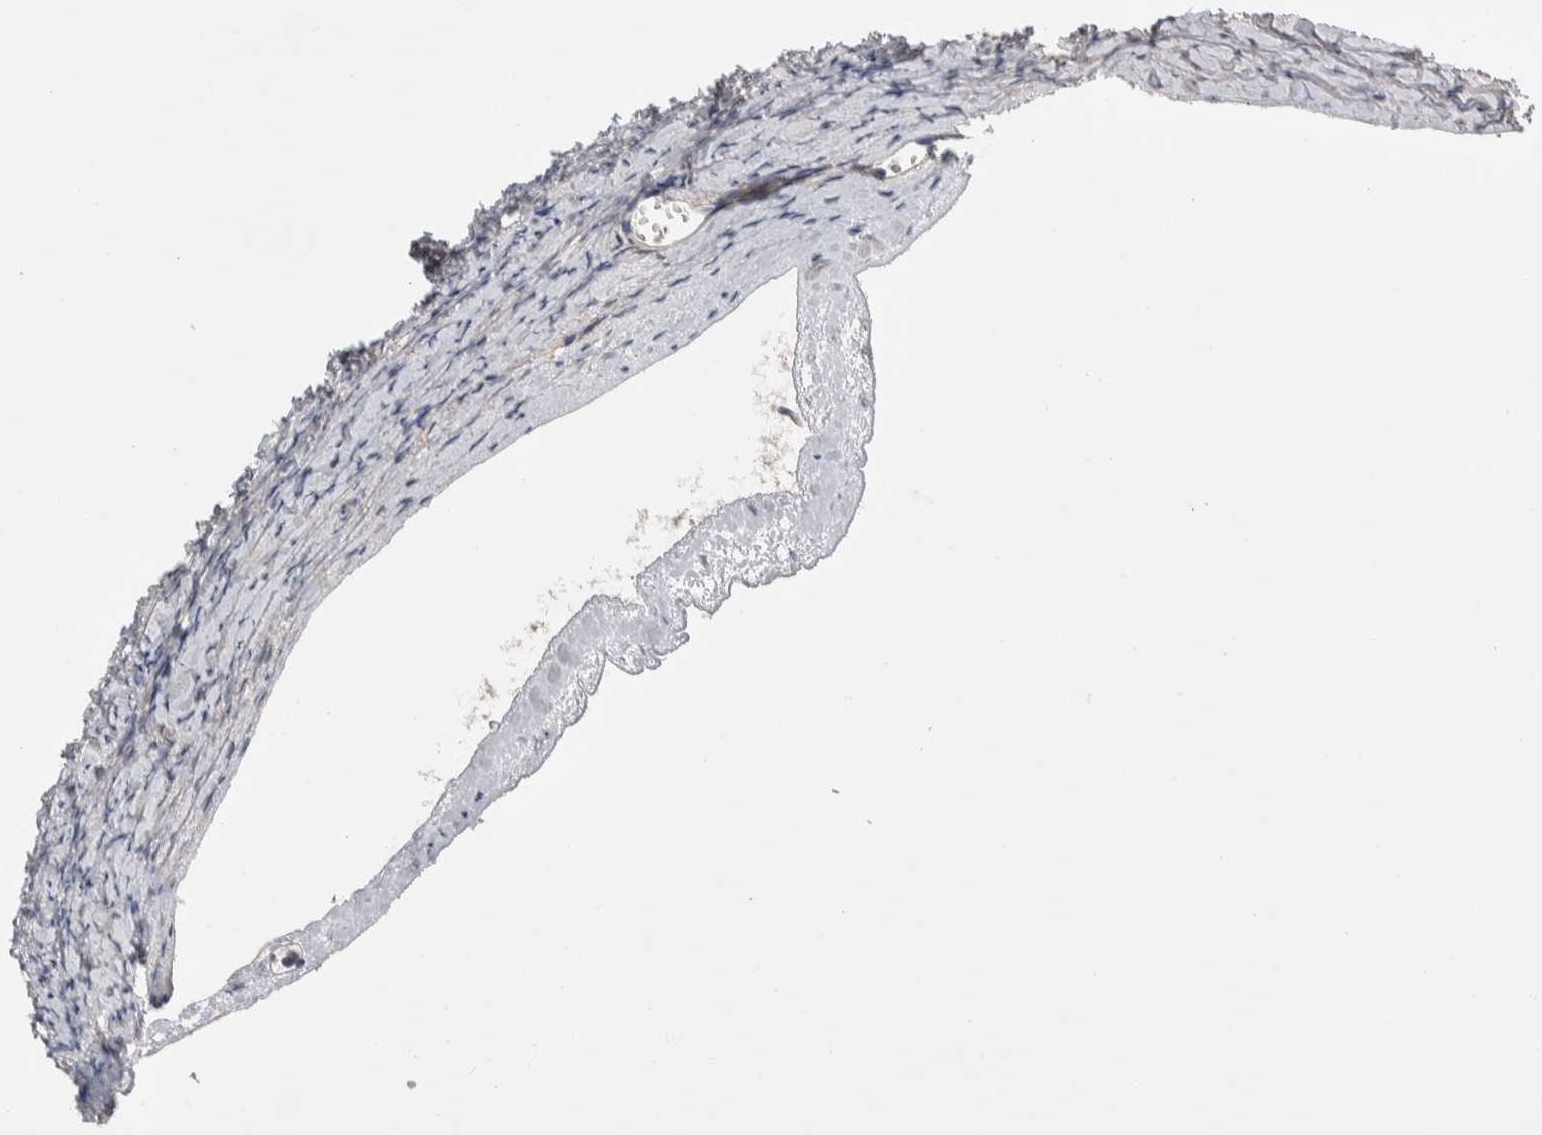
{"staining": {"intensity": "negative", "quantity": "none", "location": "none"}, "tissue": "ovary", "cell_type": "Follicle cells", "image_type": "normal", "snomed": [{"axis": "morphology", "description": "Normal tissue, NOS"}, {"axis": "topography", "description": "Ovary"}], "caption": "This micrograph is of benign ovary stained with IHC to label a protein in brown with the nuclei are counter-stained blue. There is no staining in follicle cells.", "gene": "CEP131", "patient": {"sex": "female", "age": 27}}